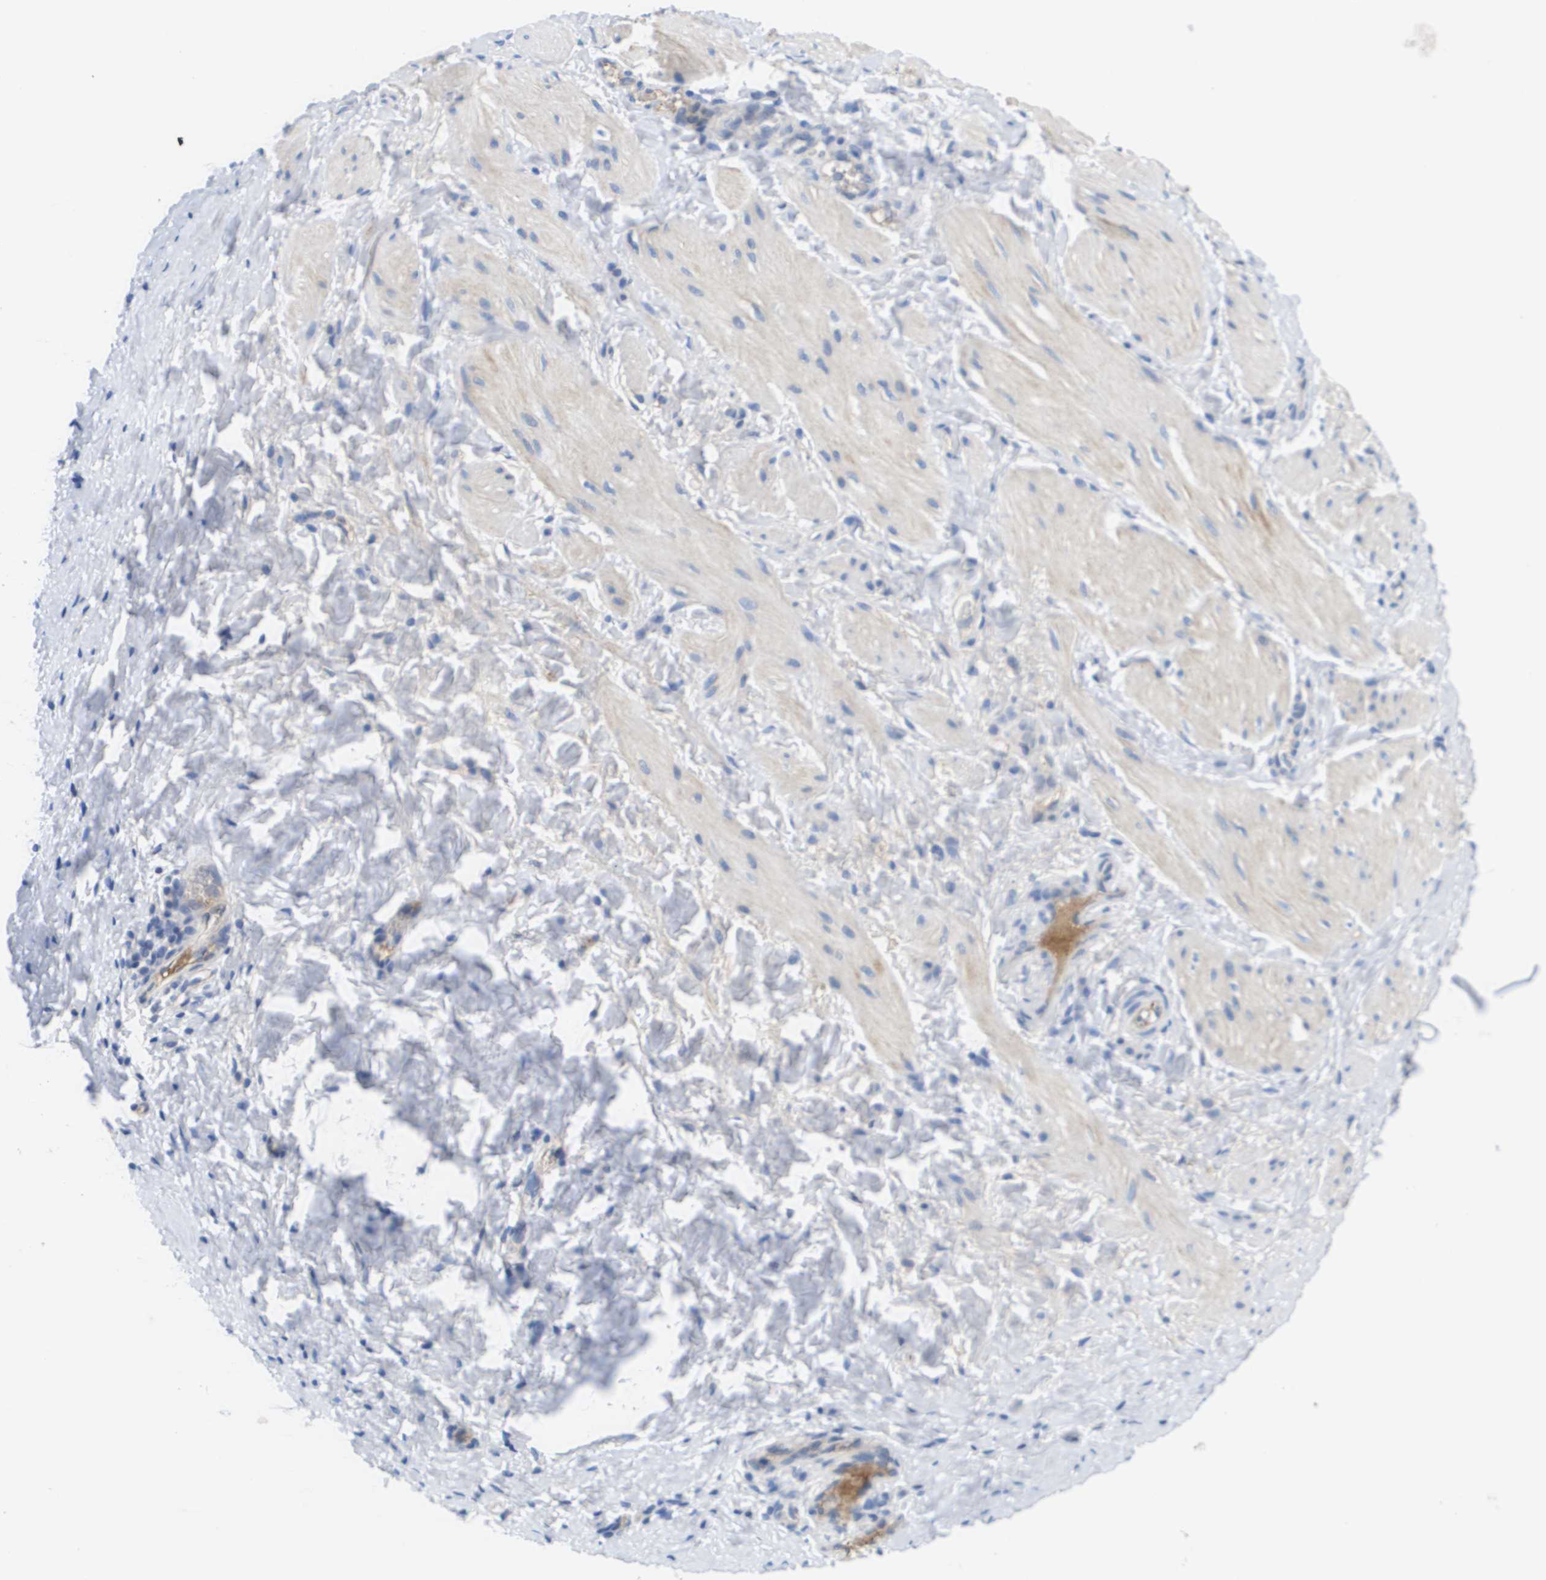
{"staining": {"intensity": "negative", "quantity": "none", "location": "none"}, "tissue": "smooth muscle", "cell_type": "Smooth muscle cells", "image_type": "normal", "snomed": [{"axis": "morphology", "description": "Normal tissue, NOS"}, {"axis": "topography", "description": "Smooth muscle"}], "caption": "The image demonstrates no staining of smooth muscle cells in benign smooth muscle. (Brightfield microscopy of DAB (3,3'-diaminobenzidine) IHC at high magnification).", "gene": "APOA1", "patient": {"sex": "male", "age": 16}}